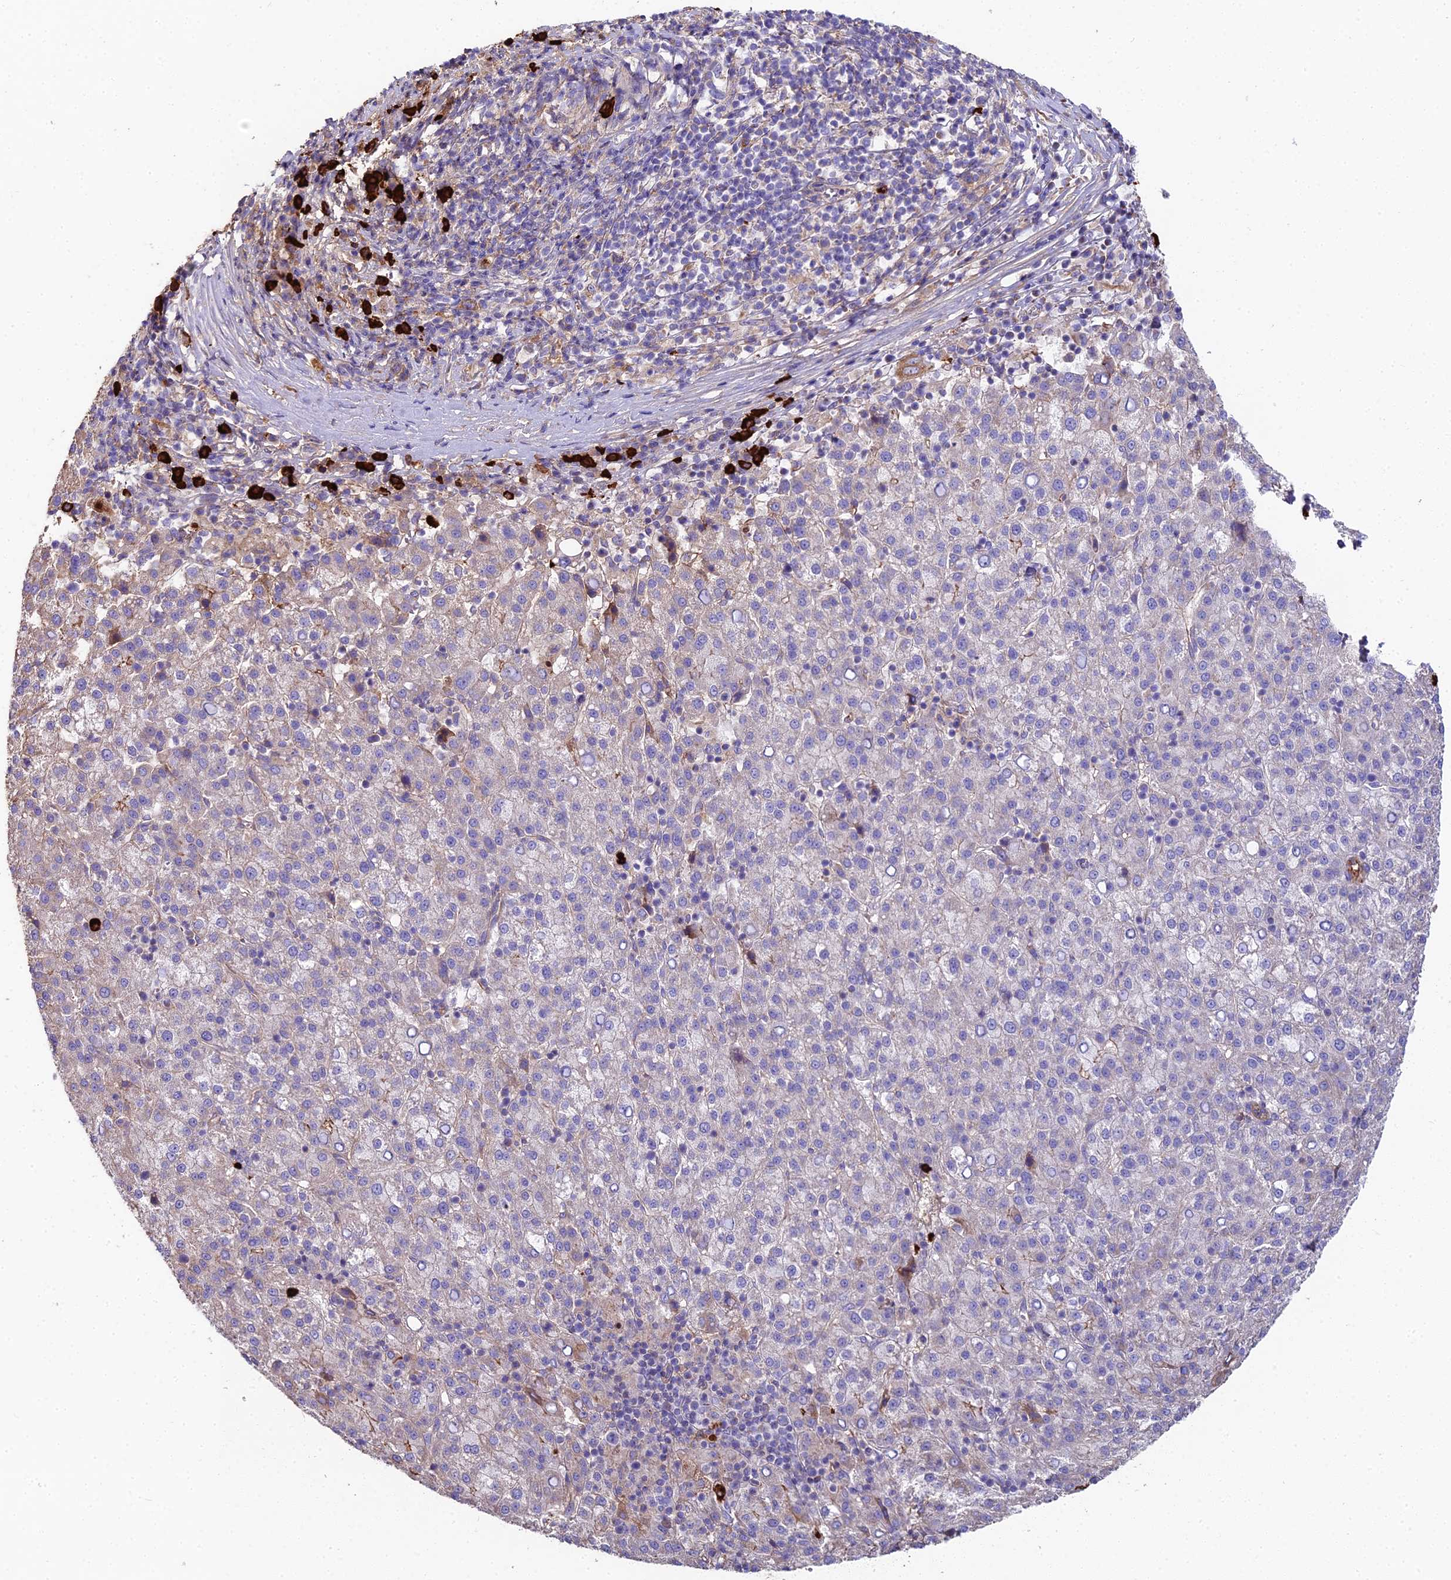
{"staining": {"intensity": "negative", "quantity": "none", "location": "none"}, "tissue": "liver cancer", "cell_type": "Tumor cells", "image_type": "cancer", "snomed": [{"axis": "morphology", "description": "Carcinoma, Hepatocellular, NOS"}, {"axis": "topography", "description": "Liver"}], "caption": "Tumor cells show no significant staining in liver hepatocellular carcinoma.", "gene": "BEX4", "patient": {"sex": "female", "age": 58}}